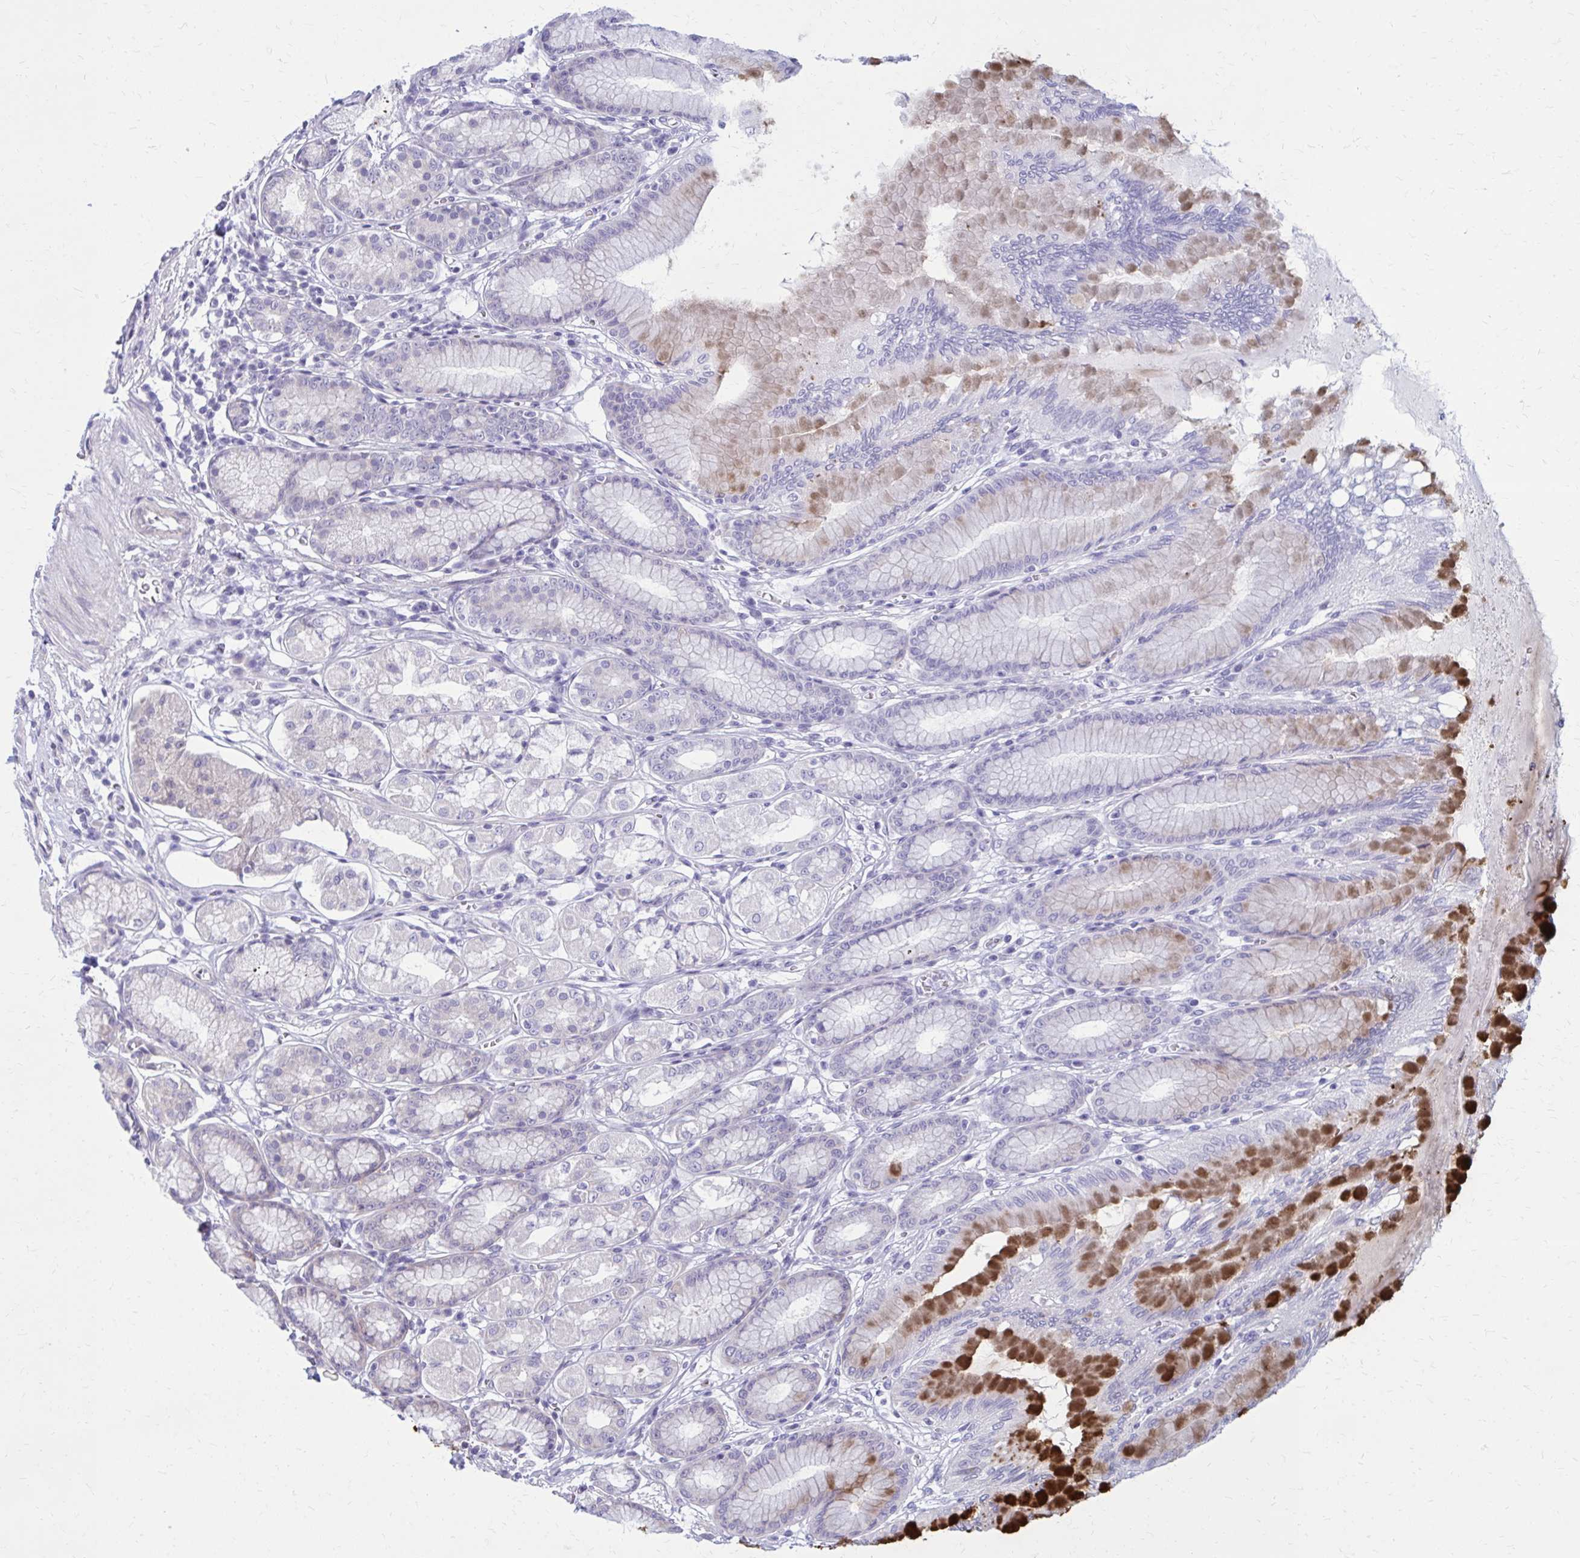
{"staining": {"intensity": "strong", "quantity": "<25%", "location": "cytoplasmic/membranous"}, "tissue": "stomach", "cell_type": "Glandular cells", "image_type": "normal", "snomed": [{"axis": "morphology", "description": "Normal tissue, NOS"}, {"axis": "topography", "description": "Stomach"}, {"axis": "topography", "description": "Stomach, lower"}], "caption": "The immunohistochemical stain shows strong cytoplasmic/membranous positivity in glandular cells of normal stomach. (DAB IHC, brown staining for protein, blue staining for nuclei).", "gene": "GIGYF2", "patient": {"sex": "male", "age": 76}}